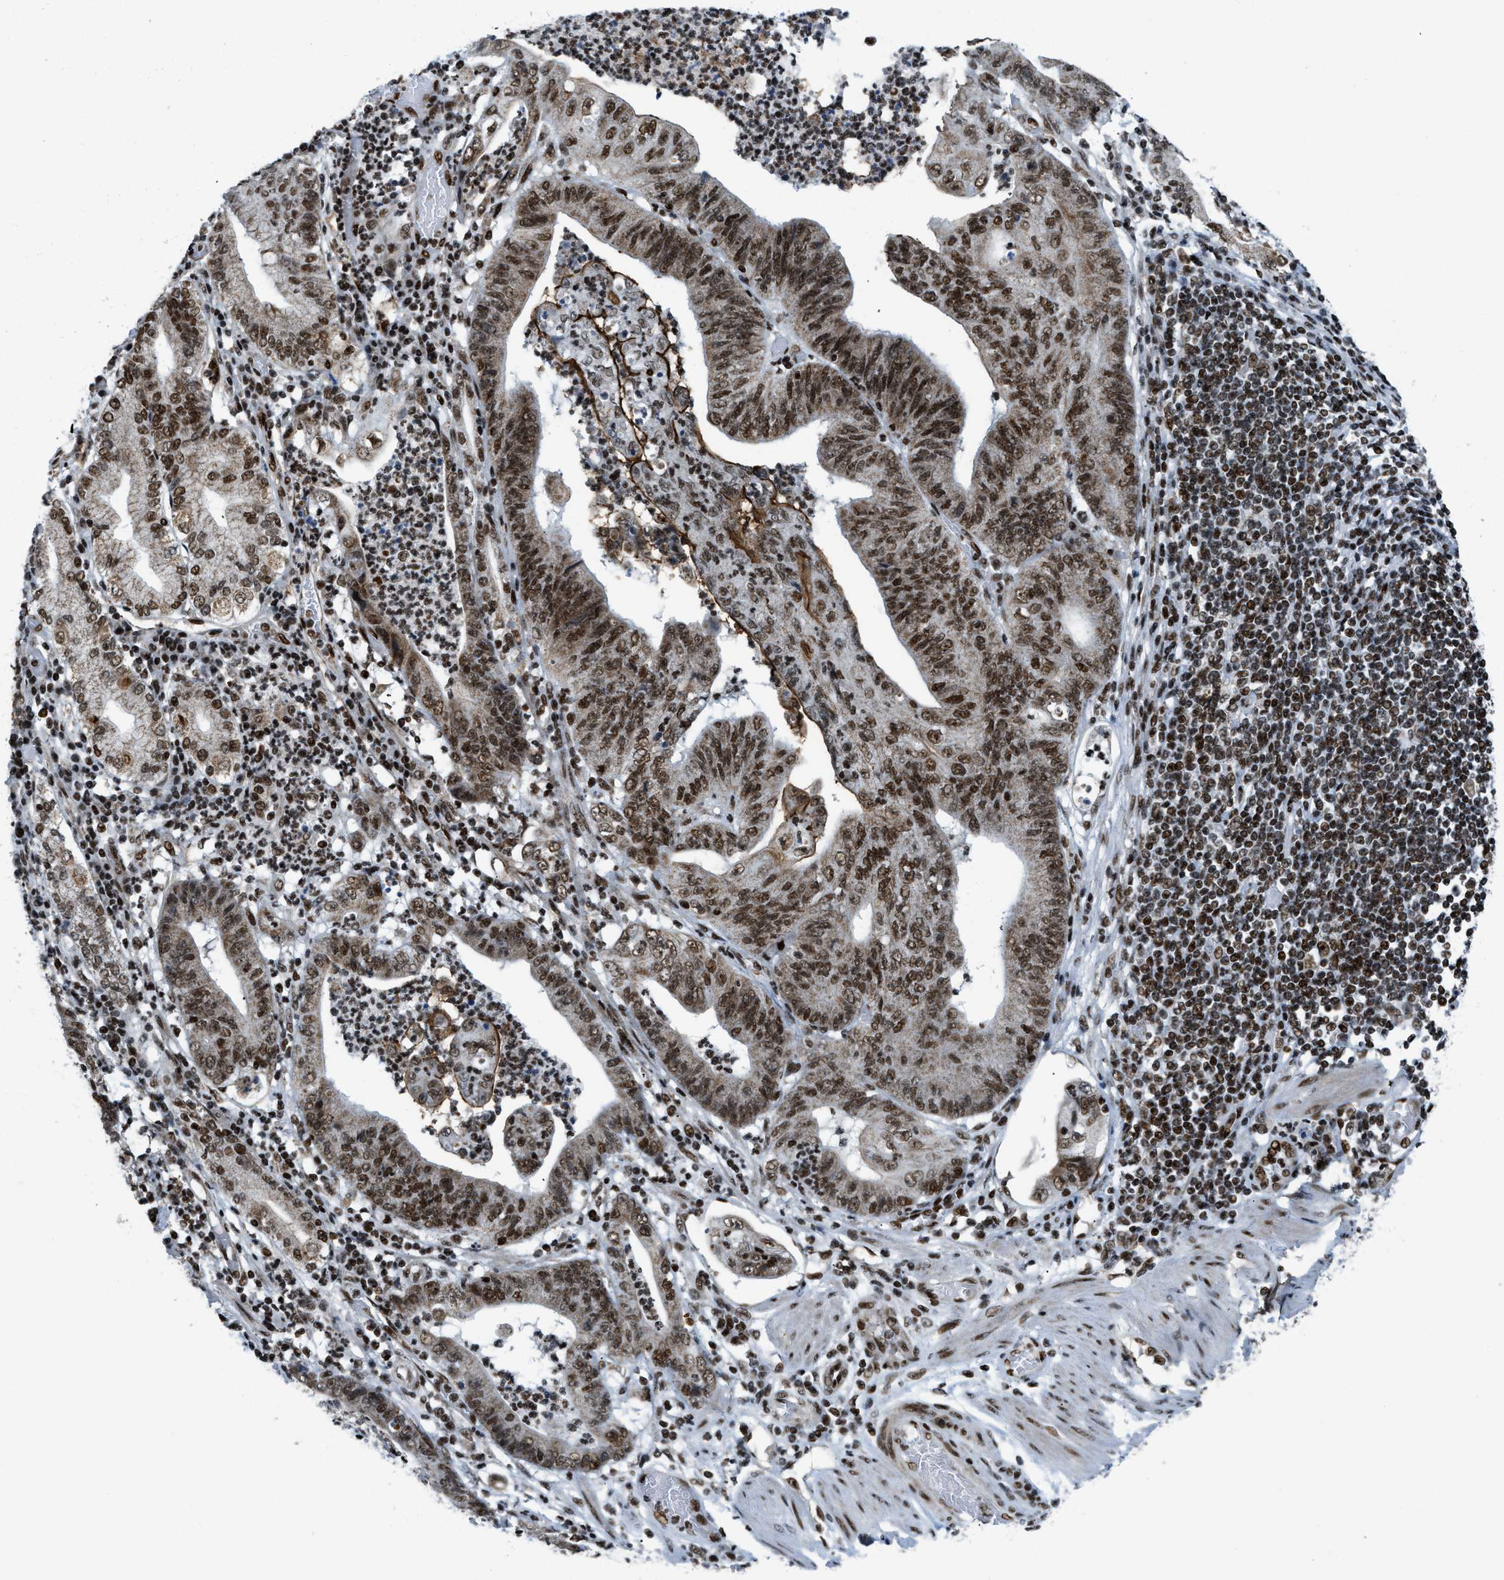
{"staining": {"intensity": "strong", "quantity": ">75%", "location": "nuclear"}, "tissue": "stomach cancer", "cell_type": "Tumor cells", "image_type": "cancer", "snomed": [{"axis": "morphology", "description": "Adenocarcinoma, NOS"}, {"axis": "topography", "description": "Stomach"}], "caption": "DAB (3,3'-diaminobenzidine) immunohistochemical staining of stomach cancer (adenocarcinoma) displays strong nuclear protein expression in about >75% of tumor cells.", "gene": "GABPB1", "patient": {"sex": "female", "age": 73}}